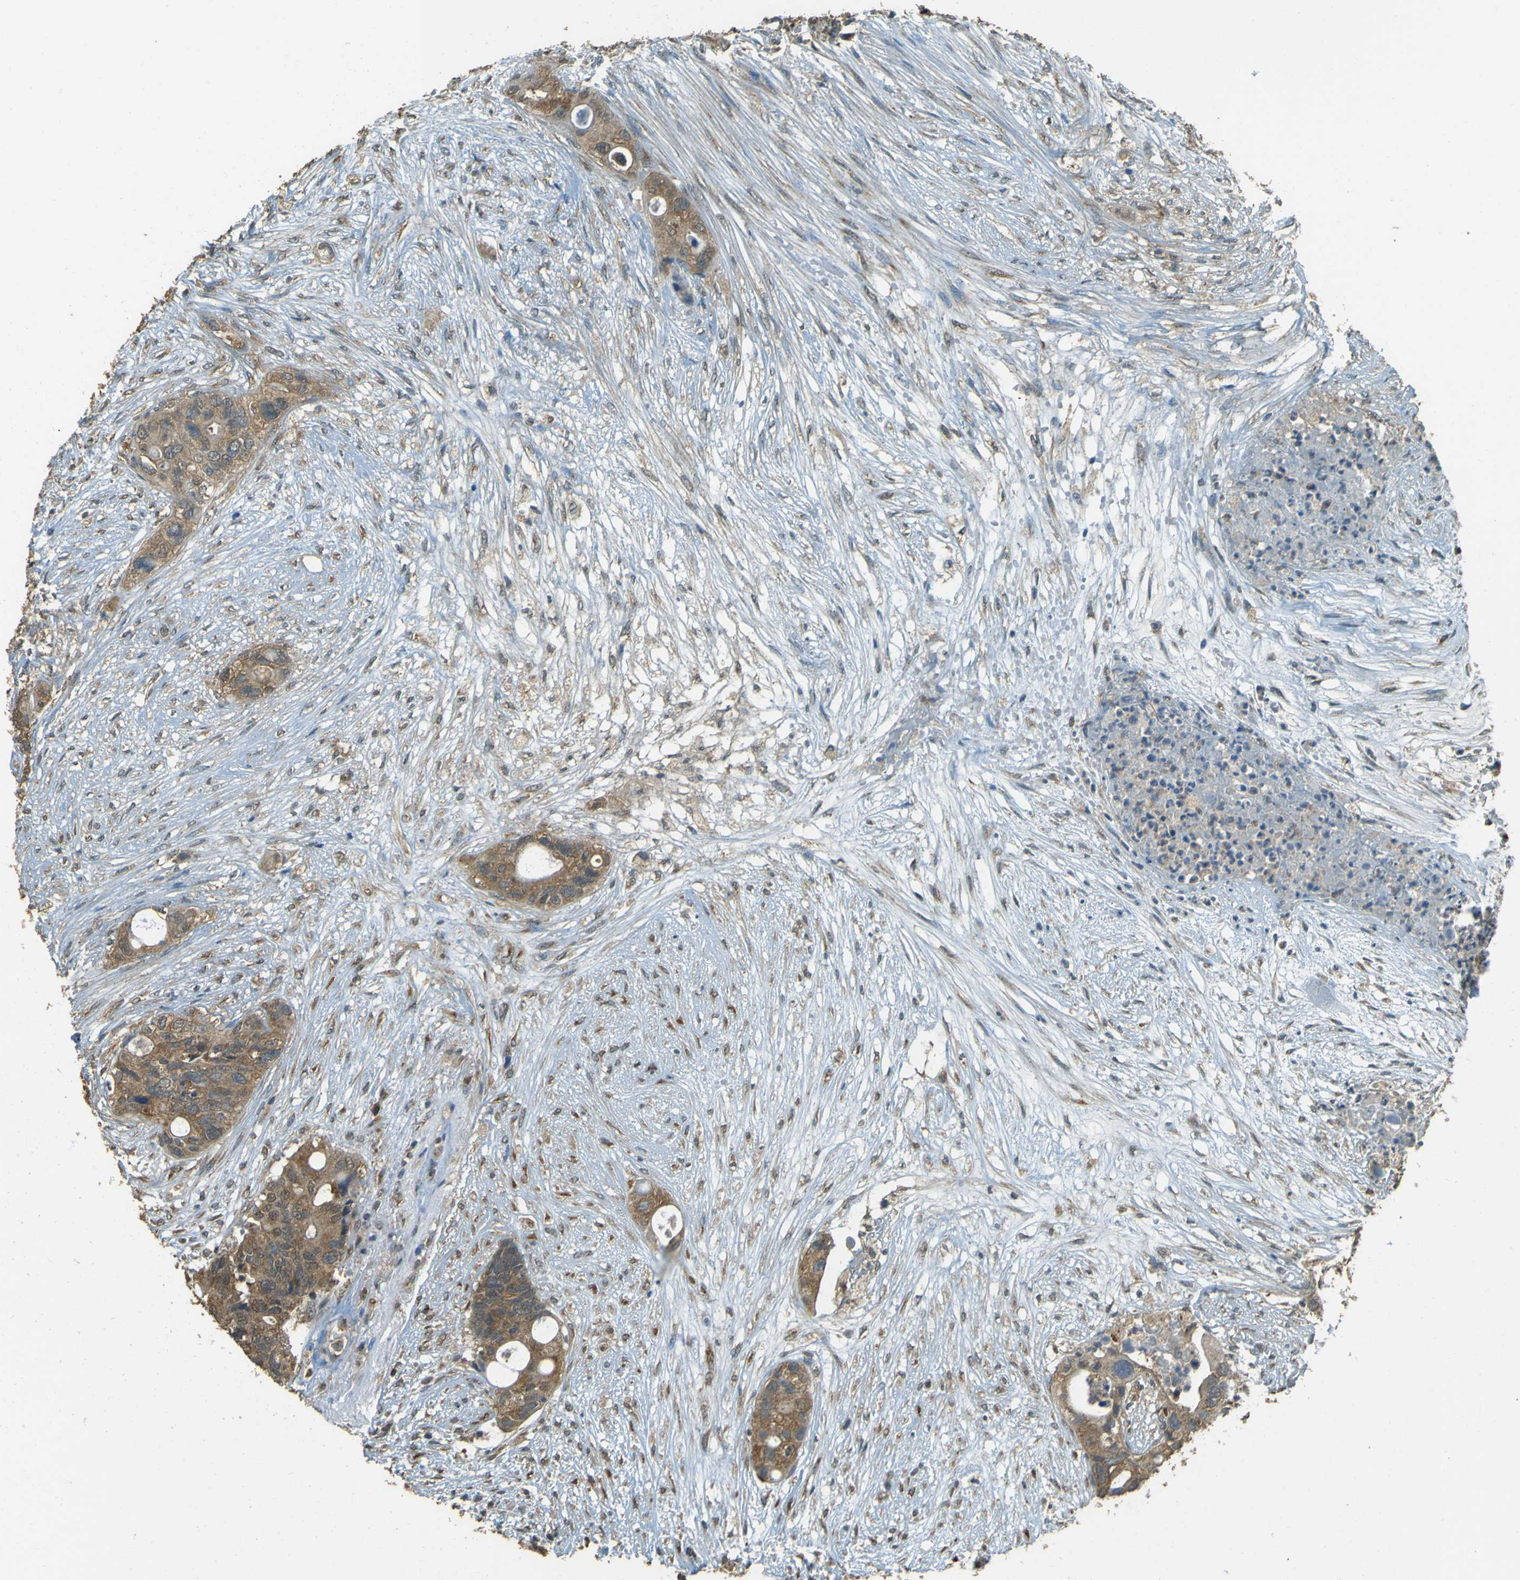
{"staining": {"intensity": "moderate", "quantity": ">75%", "location": "cytoplasmic/membranous"}, "tissue": "colorectal cancer", "cell_type": "Tumor cells", "image_type": "cancer", "snomed": [{"axis": "morphology", "description": "Adenocarcinoma, NOS"}, {"axis": "topography", "description": "Colon"}], "caption": "Immunohistochemical staining of adenocarcinoma (colorectal) shows moderate cytoplasmic/membranous protein positivity in about >75% of tumor cells. The staining was performed using DAB (3,3'-diaminobenzidine) to visualize the protein expression in brown, while the nuclei were stained in blue with hematoxylin (Magnification: 20x).", "gene": "GOLGA1", "patient": {"sex": "female", "age": 57}}